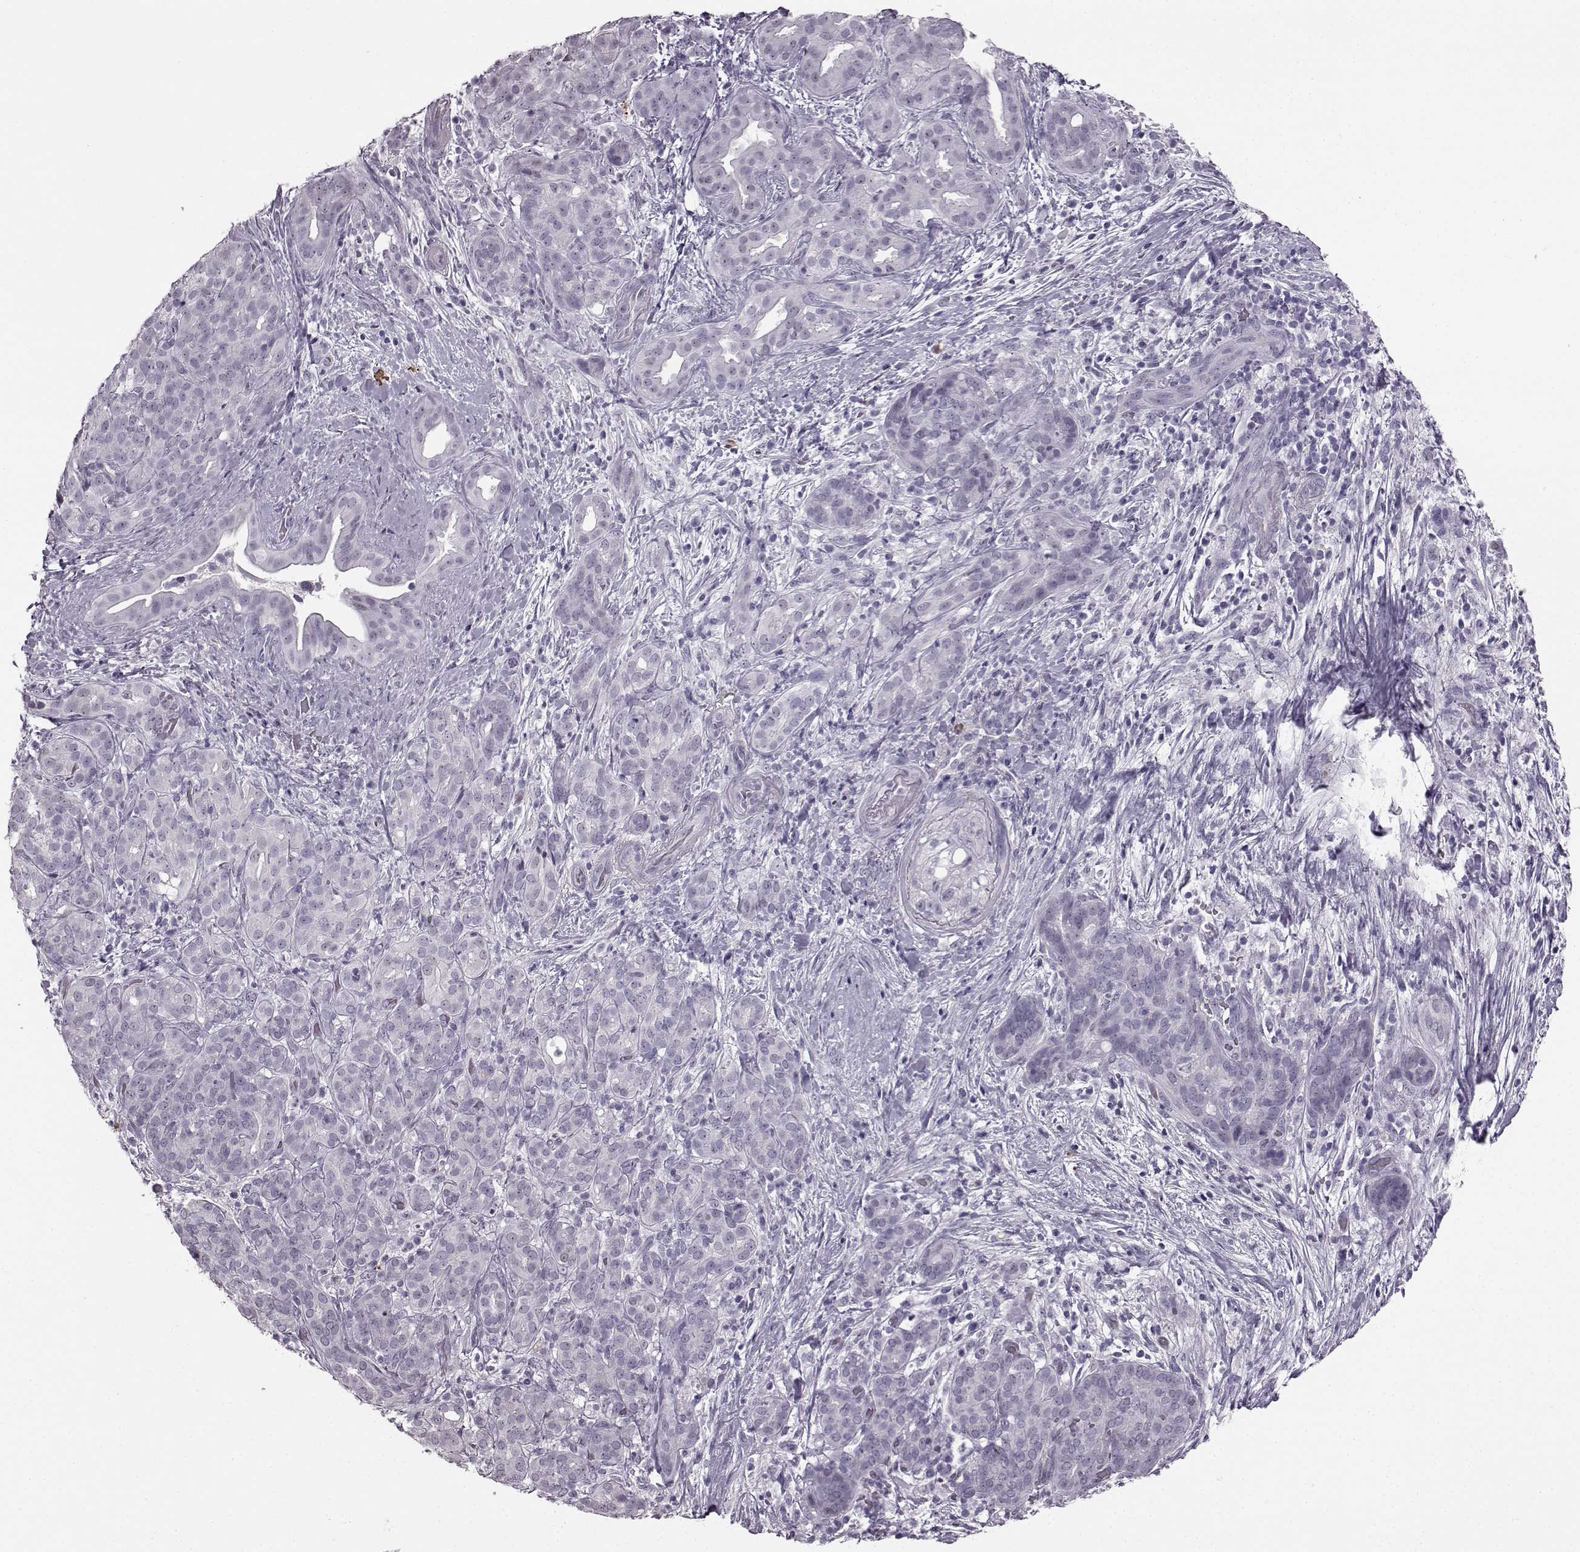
{"staining": {"intensity": "negative", "quantity": "none", "location": "none"}, "tissue": "pancreatic cancer", "cell_type": "Tumor cells", "image_type": "cancer", "snomed": [{"axis": "morphology", "description": "Adenocarcinoma, NOS"}, {"axis": "topography", "description": "Pancreas"}], "caption": "Tumor cells show no significant positivity in pancreatic adenocarcinoma.", "gene": "PRPH2", "patient": {"sex": "male", "age": 44}}